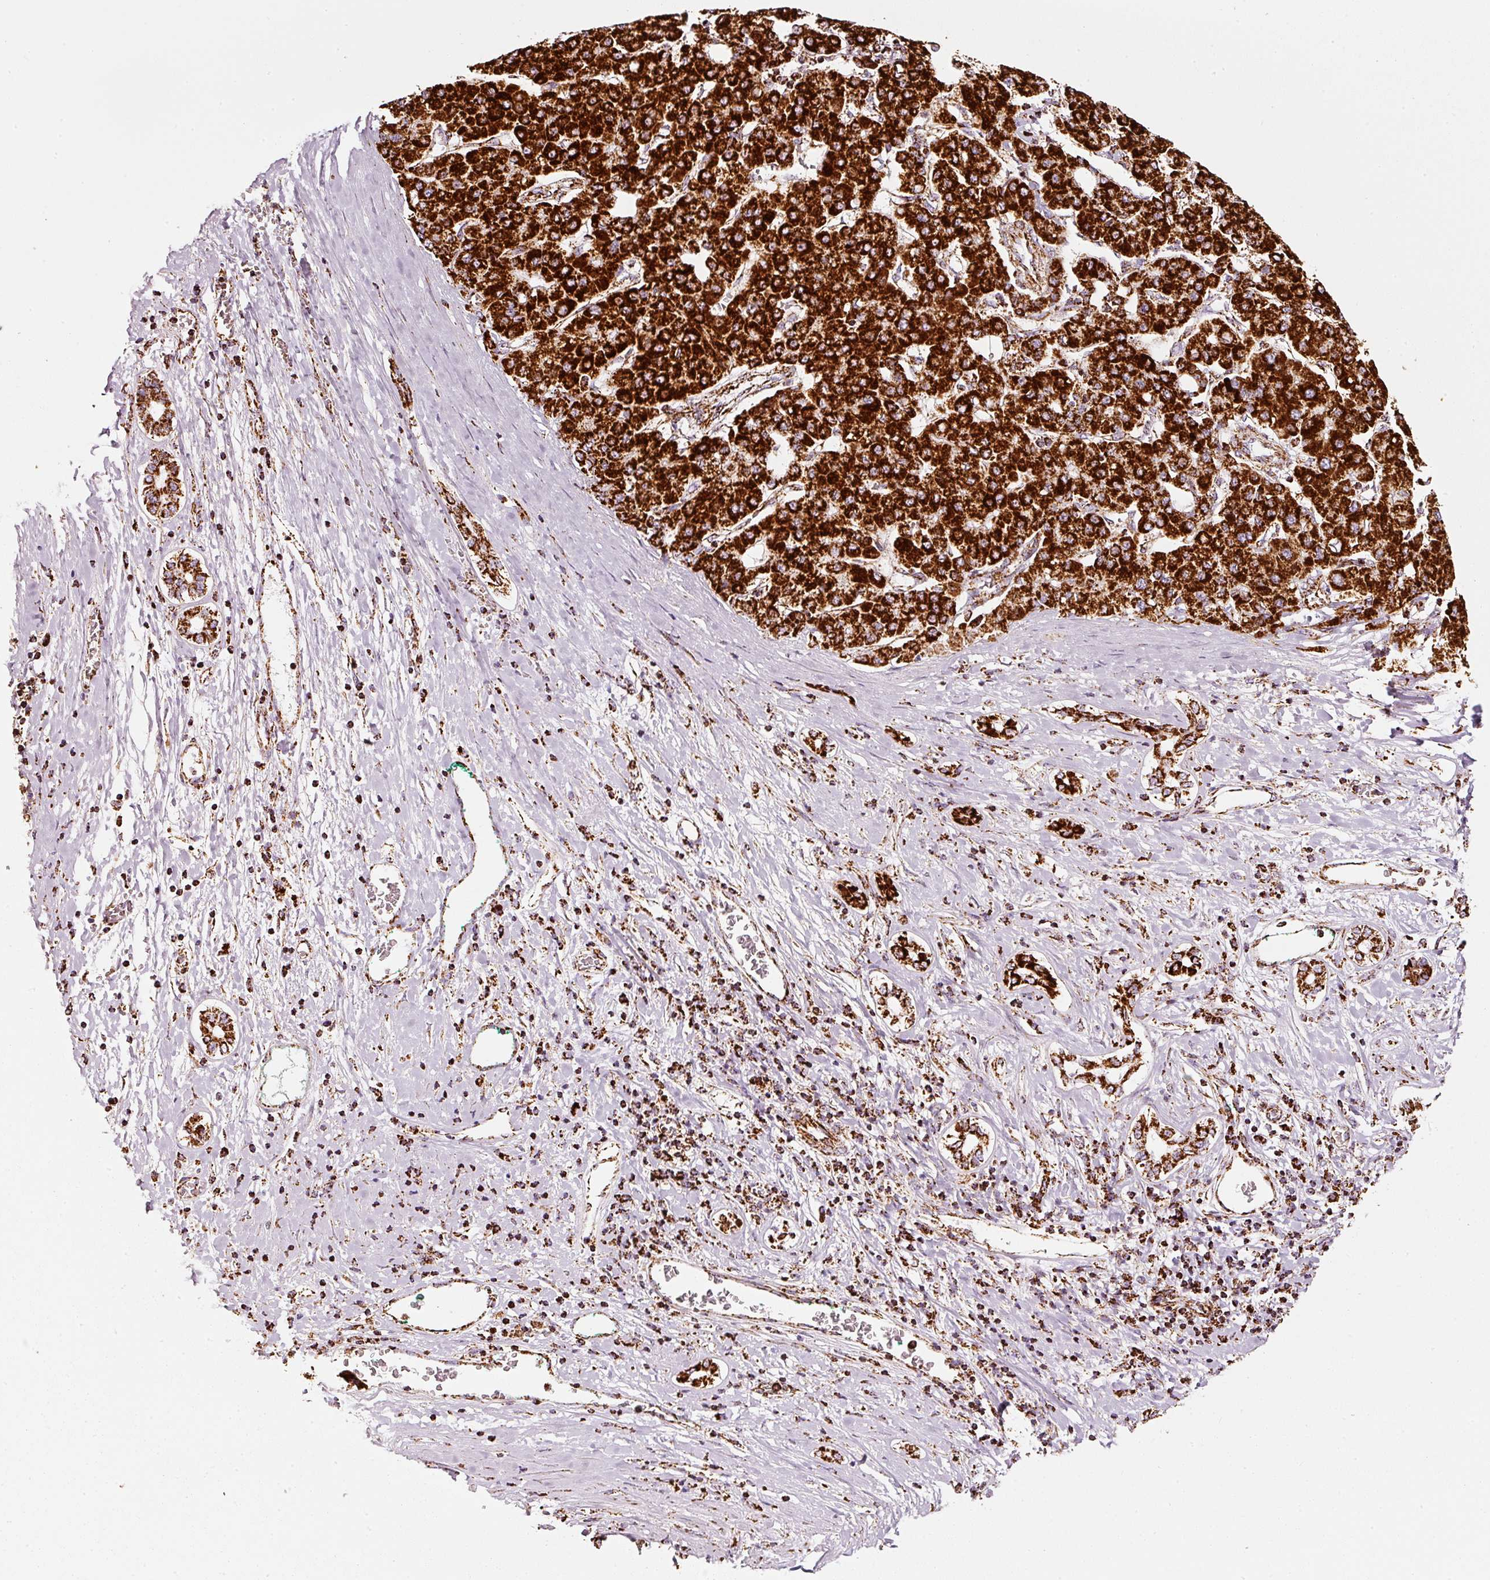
{"staining": {"intensity": "strong", "quantity": ">75%", "location": "cytoplasmic/membranous"}, "tissue": "liver cancer", "cell_type": "Tumor cells", "image_type": "cancer", "snomed": [{"axis": "morphology", "description": "Carcinoma, Hepatocellular, NOS"}, {"axis": "topography", "description": "Liver"}], "caption": "Immunohistochemical staining of human liver cancer (hepatocellular carcinoma) exhibits strong cytoplasmic/membranous protein expression in about >75% of tumor cells.", "gene": "MT-CO2", "patient": {"sex": "male", "age": 65}}